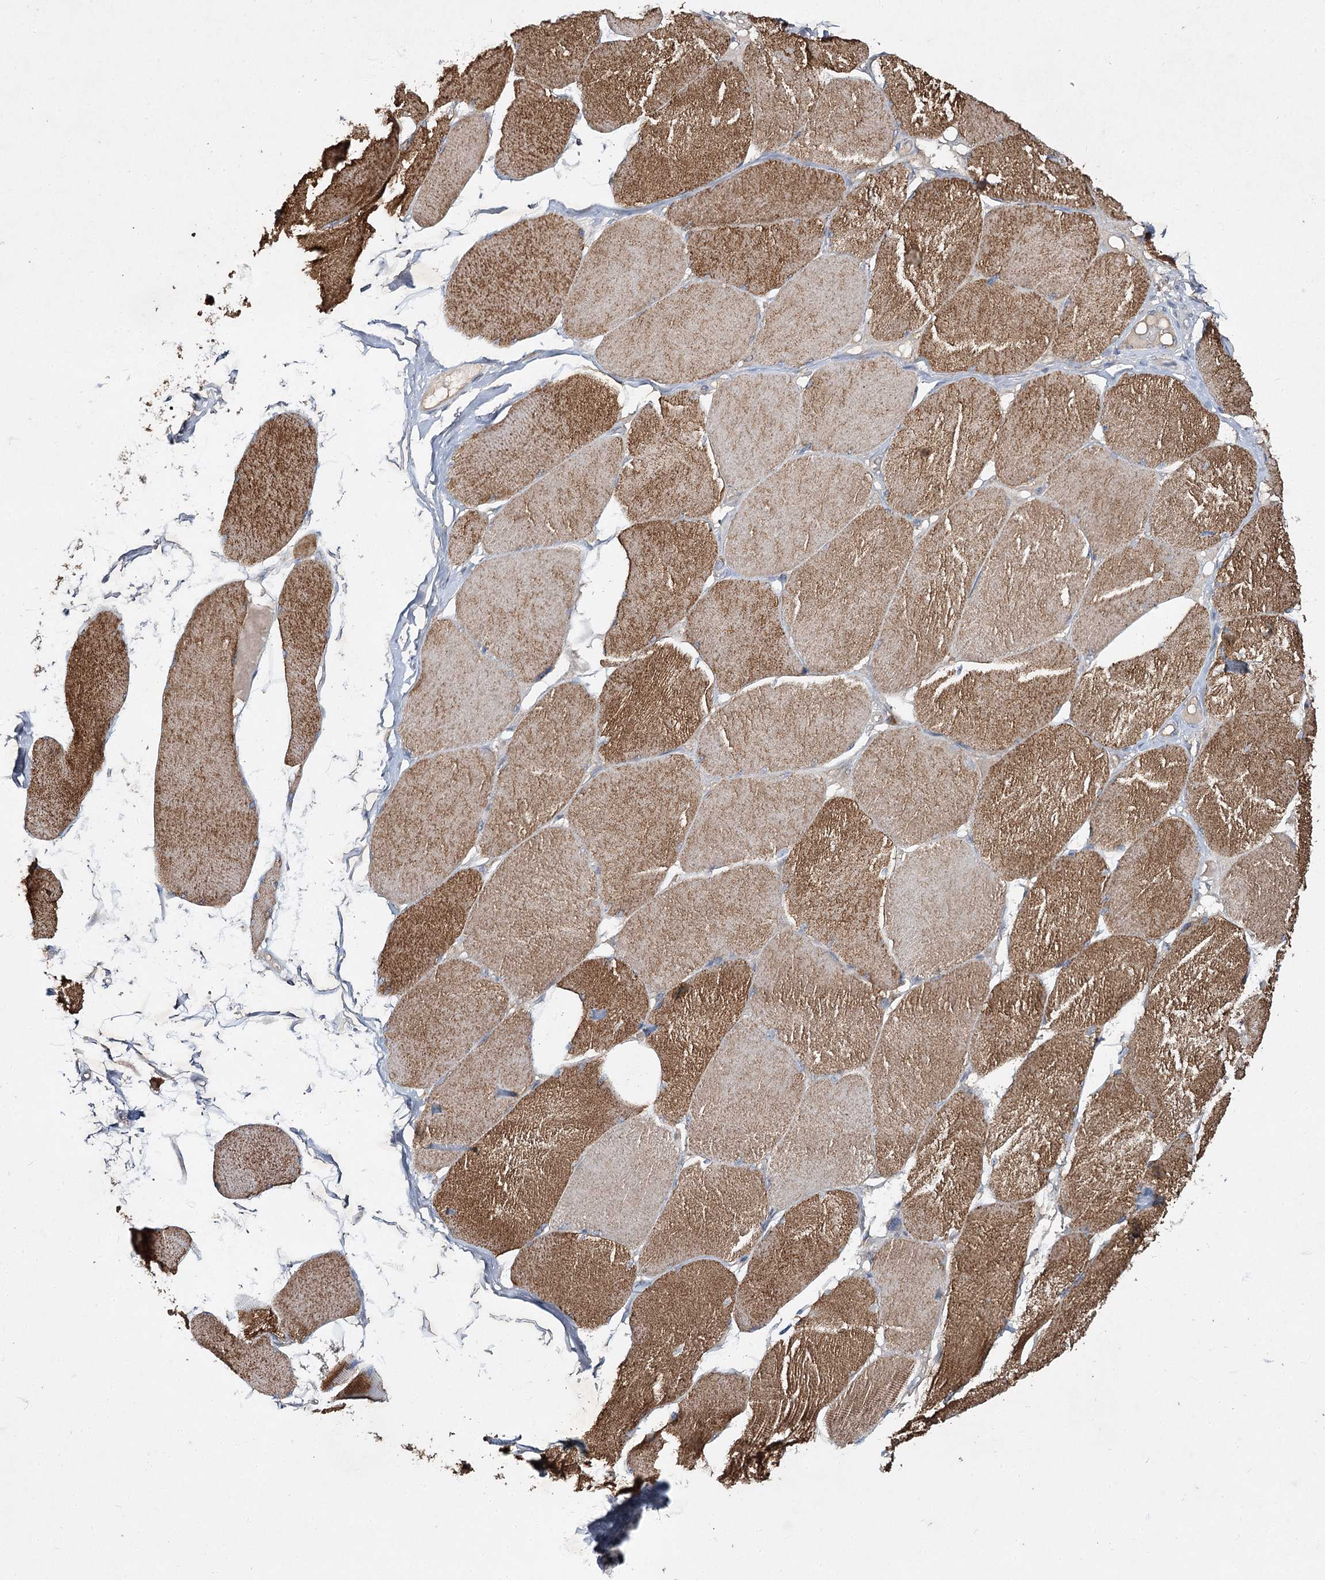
{"staining": {"intensity": "moderate", "quantity": ">75%", "location": "cytoplasmic/membranous"}, "tissue": "skeletal muscle", "cell_type": "Myocytes", "image_type": "normal", "snomed": [{"axis": "morphology", "description": "Normal tissue, NOS"}, {"axis": "topography", "description": "Skin"}, {"axis": "topography", "description": "Skeletal muscle"}], "caption": "Immunohistochemical staining of normal human skeletal muscle exhibits >75% levels of moderate cytoplasmic/membranous protein positivity in about >75% of myocytes.", "gene": "MFN1", "patient": {"sex": "male", "age": 83}}